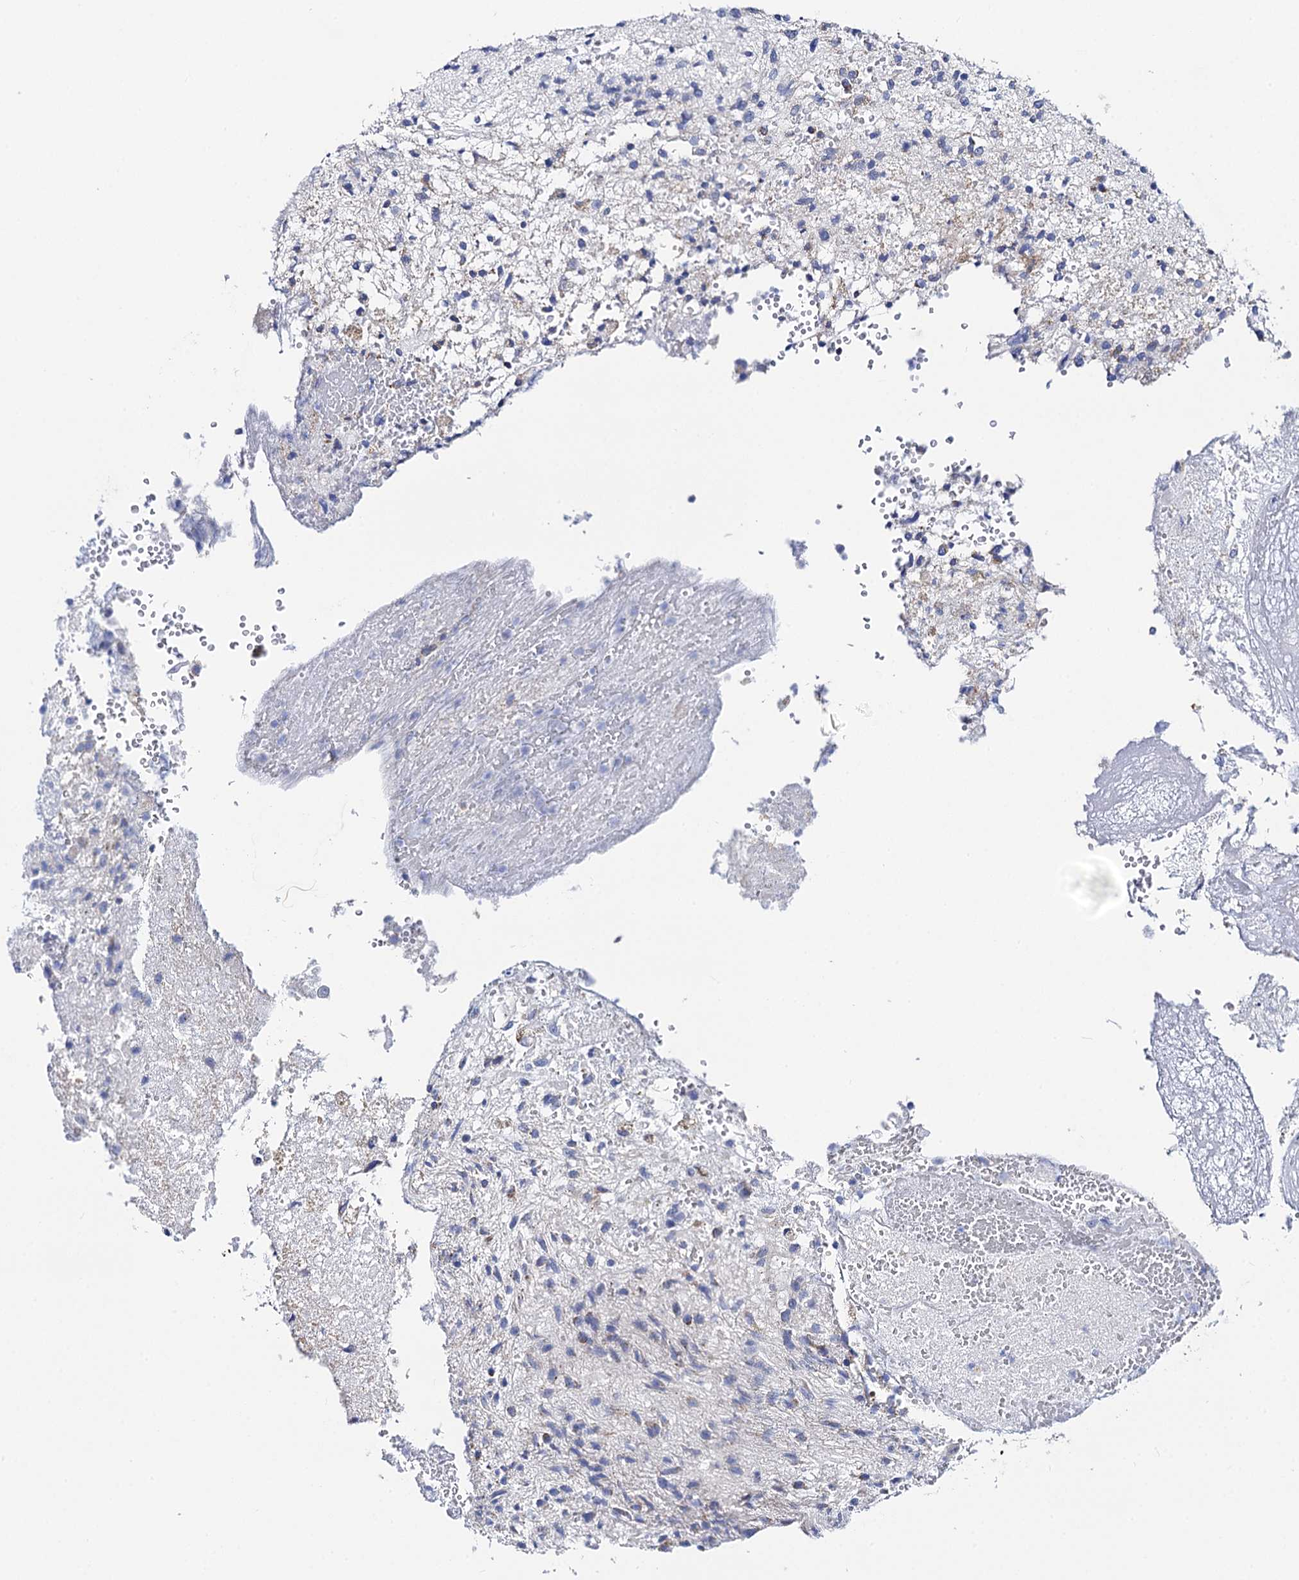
{"staining": {"intensity": "negative", "quantity": "none", "location": "none"}, "tissue": "glioma", "cell_type": "Tumor cells", "image_type": "cancer", "snomed": [{"axis": "morphology", "description": "Glioma, malignant, High grade"}, {"axis": "topography", "description": "Brain"}], "caption": "Immunohistochemical staining of malignant high-grade glioma exhibits no significant positivity in tumor cells. (DAB immunohistochemistry, high magnification).", "gene": "ACADSB", "patient": {"sex": "male", "age": 56}}